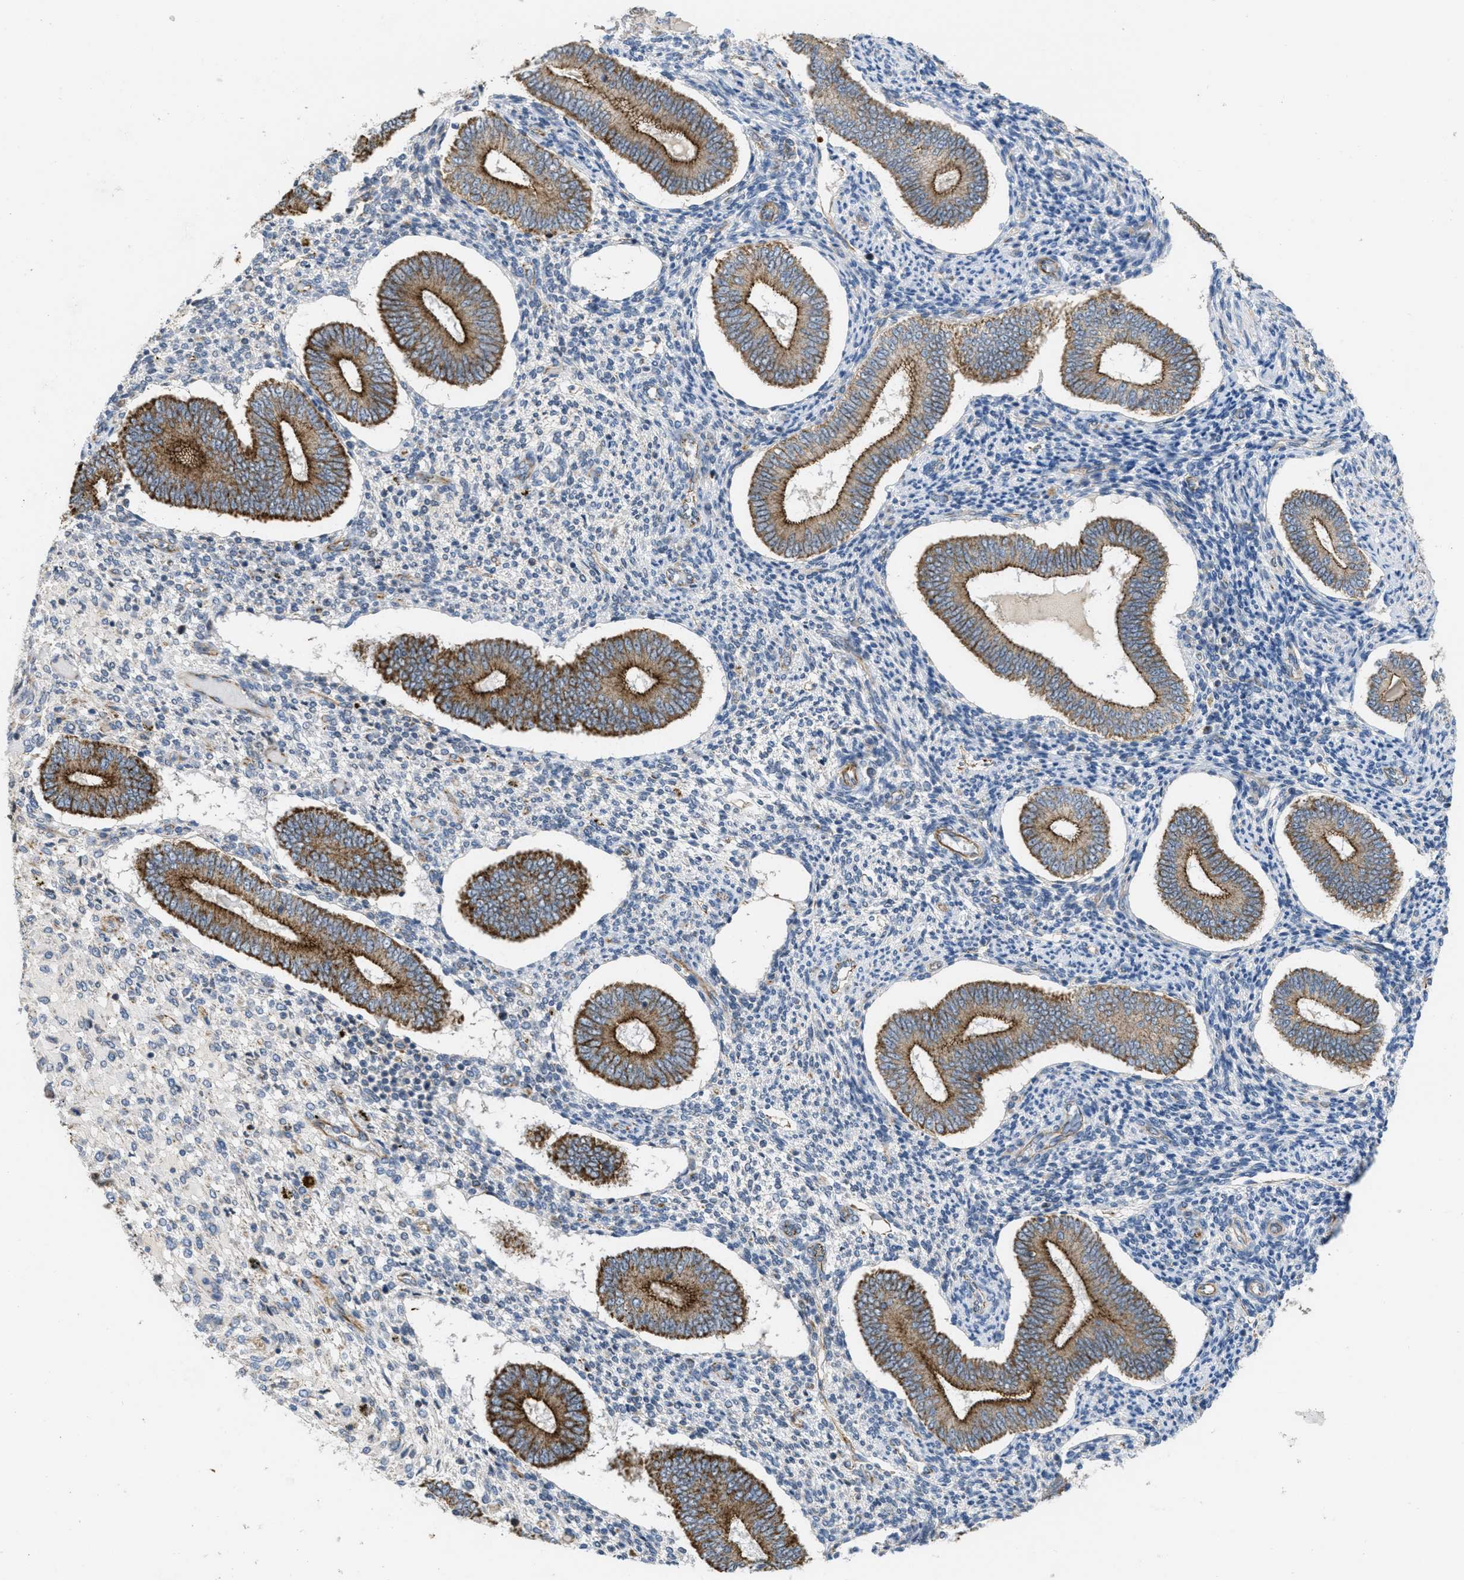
{"staining": {"intensity": "negative", "quantity": "none", "location": "none"}, "tissue": "endometrium", "cell_type": "Cells in endometrial stroma", "image_type": "normal", "snomed": [{"axis": "morphology", "description": "Normal tissue, NOS"}, {"axis": "topography", "description": "Endometrium"}], "caption": "Micrograph shows no protein expression in cells in endometrial stroma of normal endometrium.", "gene": "BTN3A1", "patient": {"sex": "female", "age": 42}}